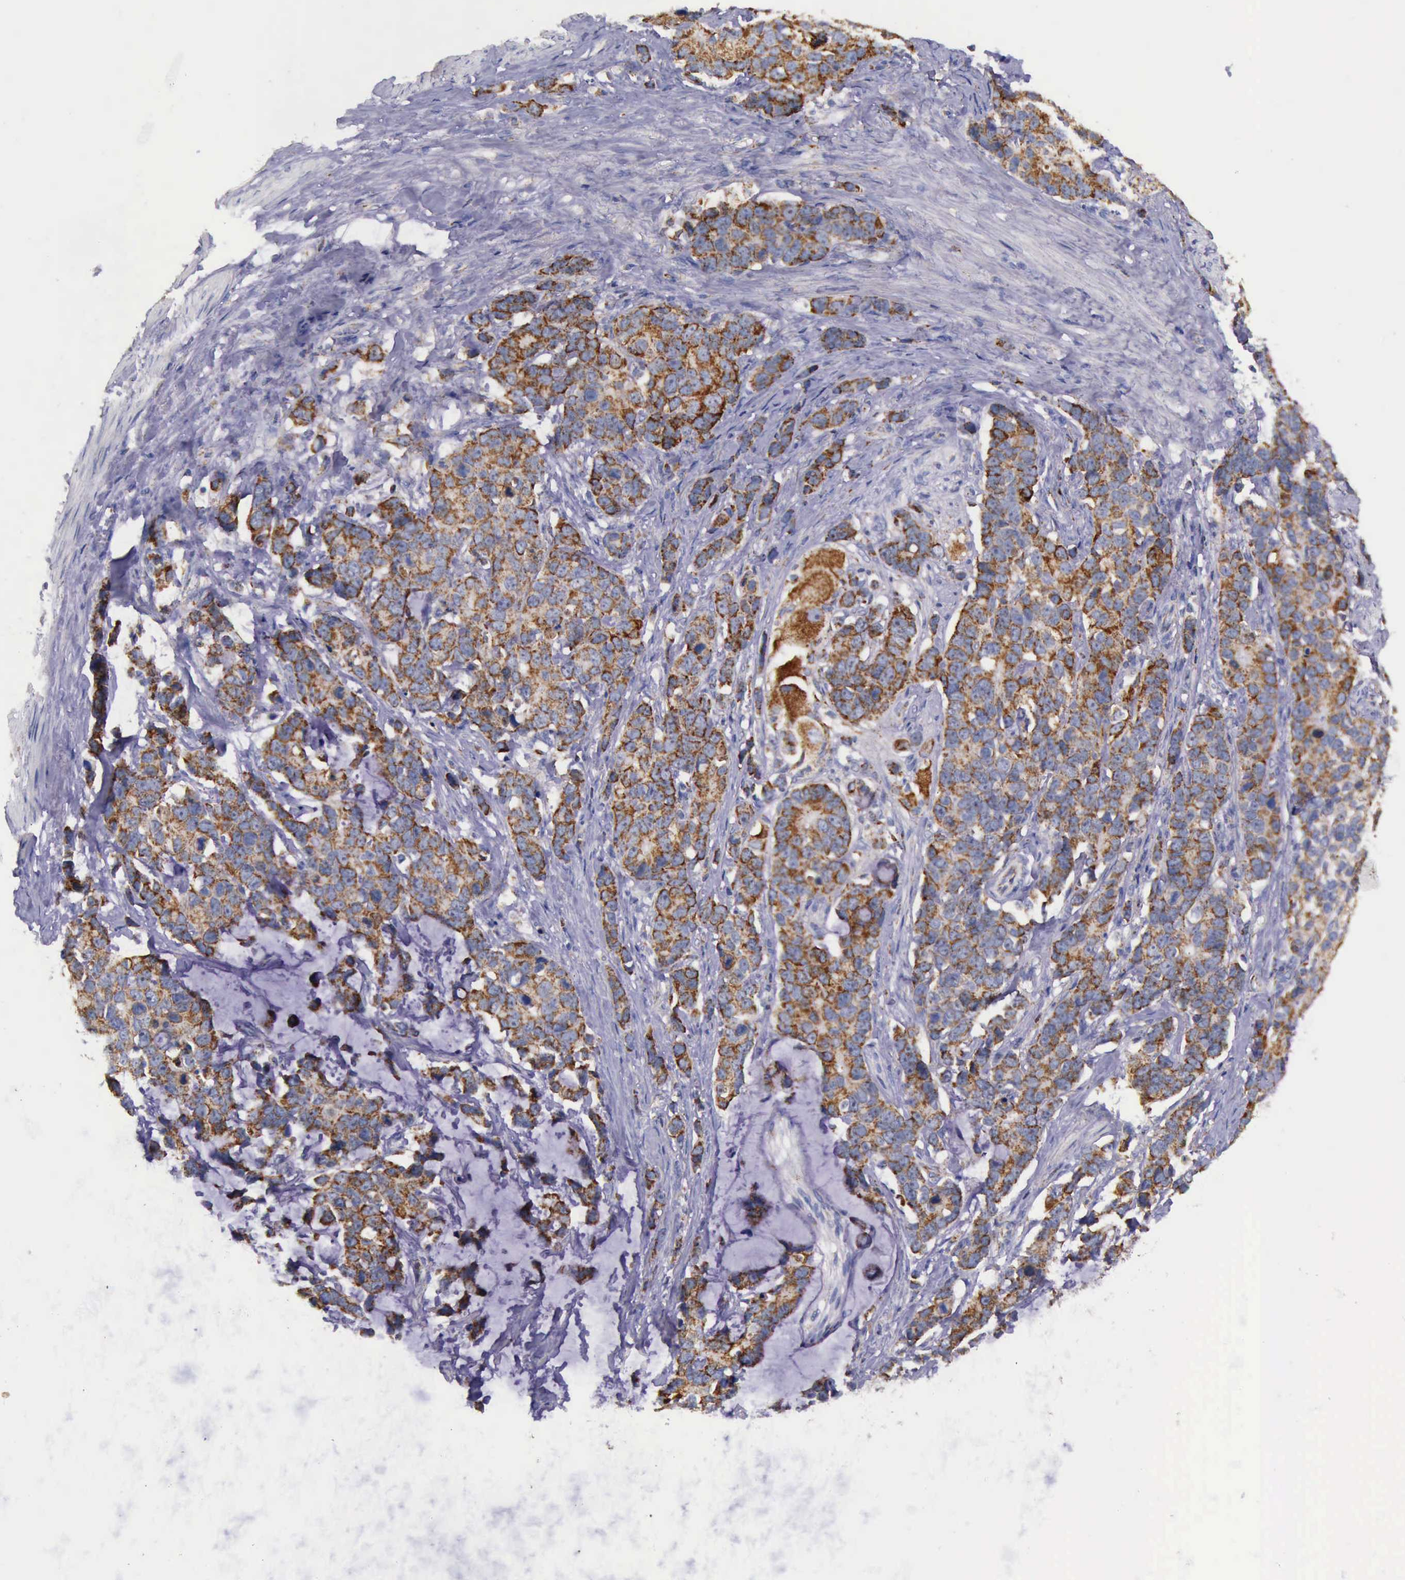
{"staining": {"intensity": "moderate", "quantity": "25%-75%", "location": "cytoplasmic/membranous"}, "tissue": "stomach cancer", "cell_type": "Tumor cells", "image_type": "cancer", "snomed": [{"axis": "morphology", "description": "Adenocarcinoma, NOS"}, {"axis": "topography", "description": "Stomach, upper"}], "caption": "High-power microscopy captured an immunohistochemistry (IHC) photomicrograph of stomach cancer, revealing moderate cytoplasmic/membranous expression in approximately 25%-75% of tumor cells. (IHC, brightfield microscopy, high magnification).", "gene": "TXN2", "patient": {"sex": "male", "age": 71}}